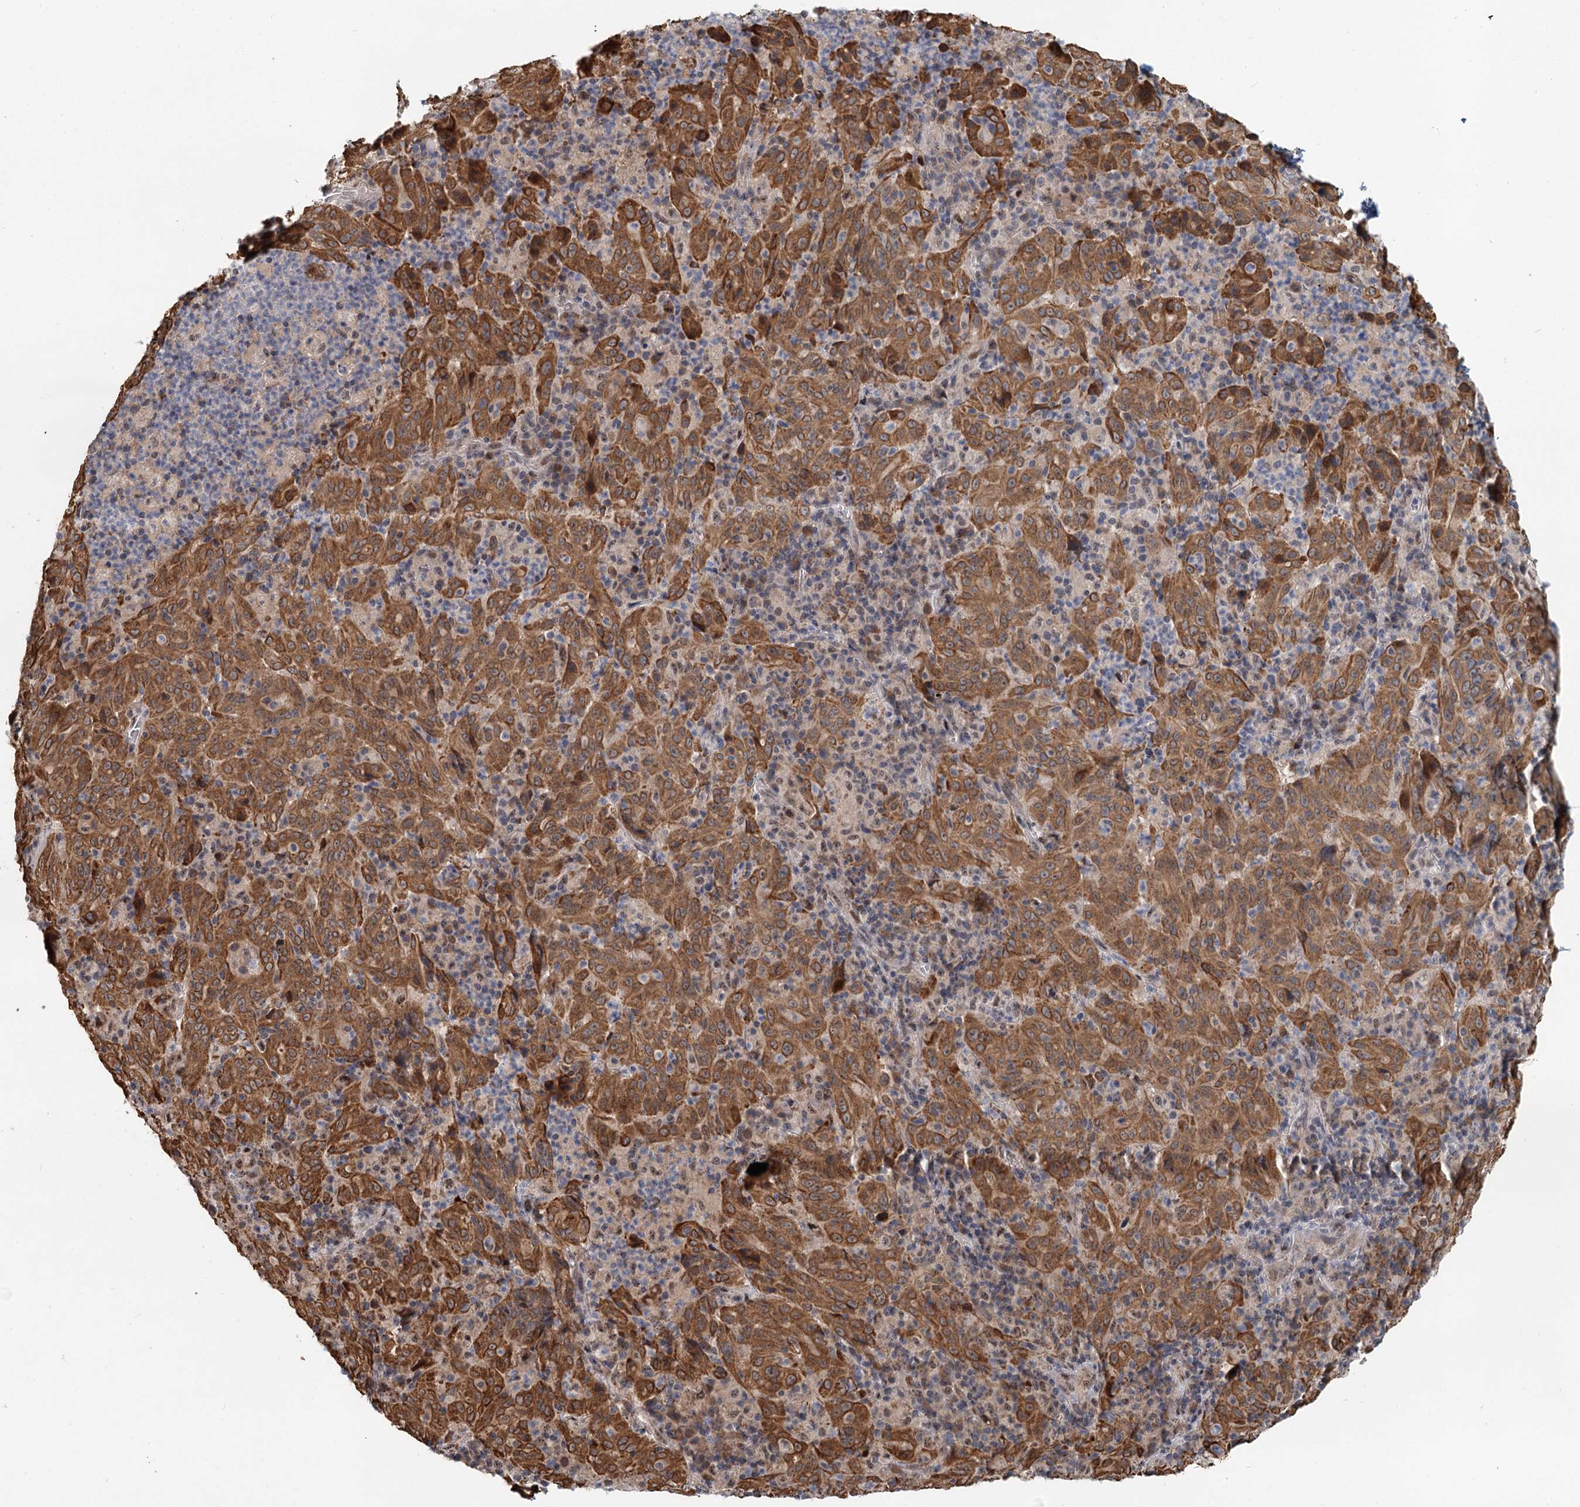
{"staining": {"intensity": "strong", "quantity": ">75%", "location": "cytoplasmic/membranous"}, "tissue": "pancreatic cancer", "cell_type": "Tumor cells", "image_type": "cancer", "snomed": [{"axis": "morphology", "description": "Adenocarcinoma, NOS"}, {"axis": "topography", "description": "Pancreas"}], "caption": "Protein staining shows strong cytoplasmic/membranous staining in about >75% of tumor cells in pancreatic adenocarcinoma. Immunohistochemistry (ihc) stains the protein in brown and the nuclei are stained blue.", "gene": "RITA1", "patient": {"sex": "male", "age": 63}}